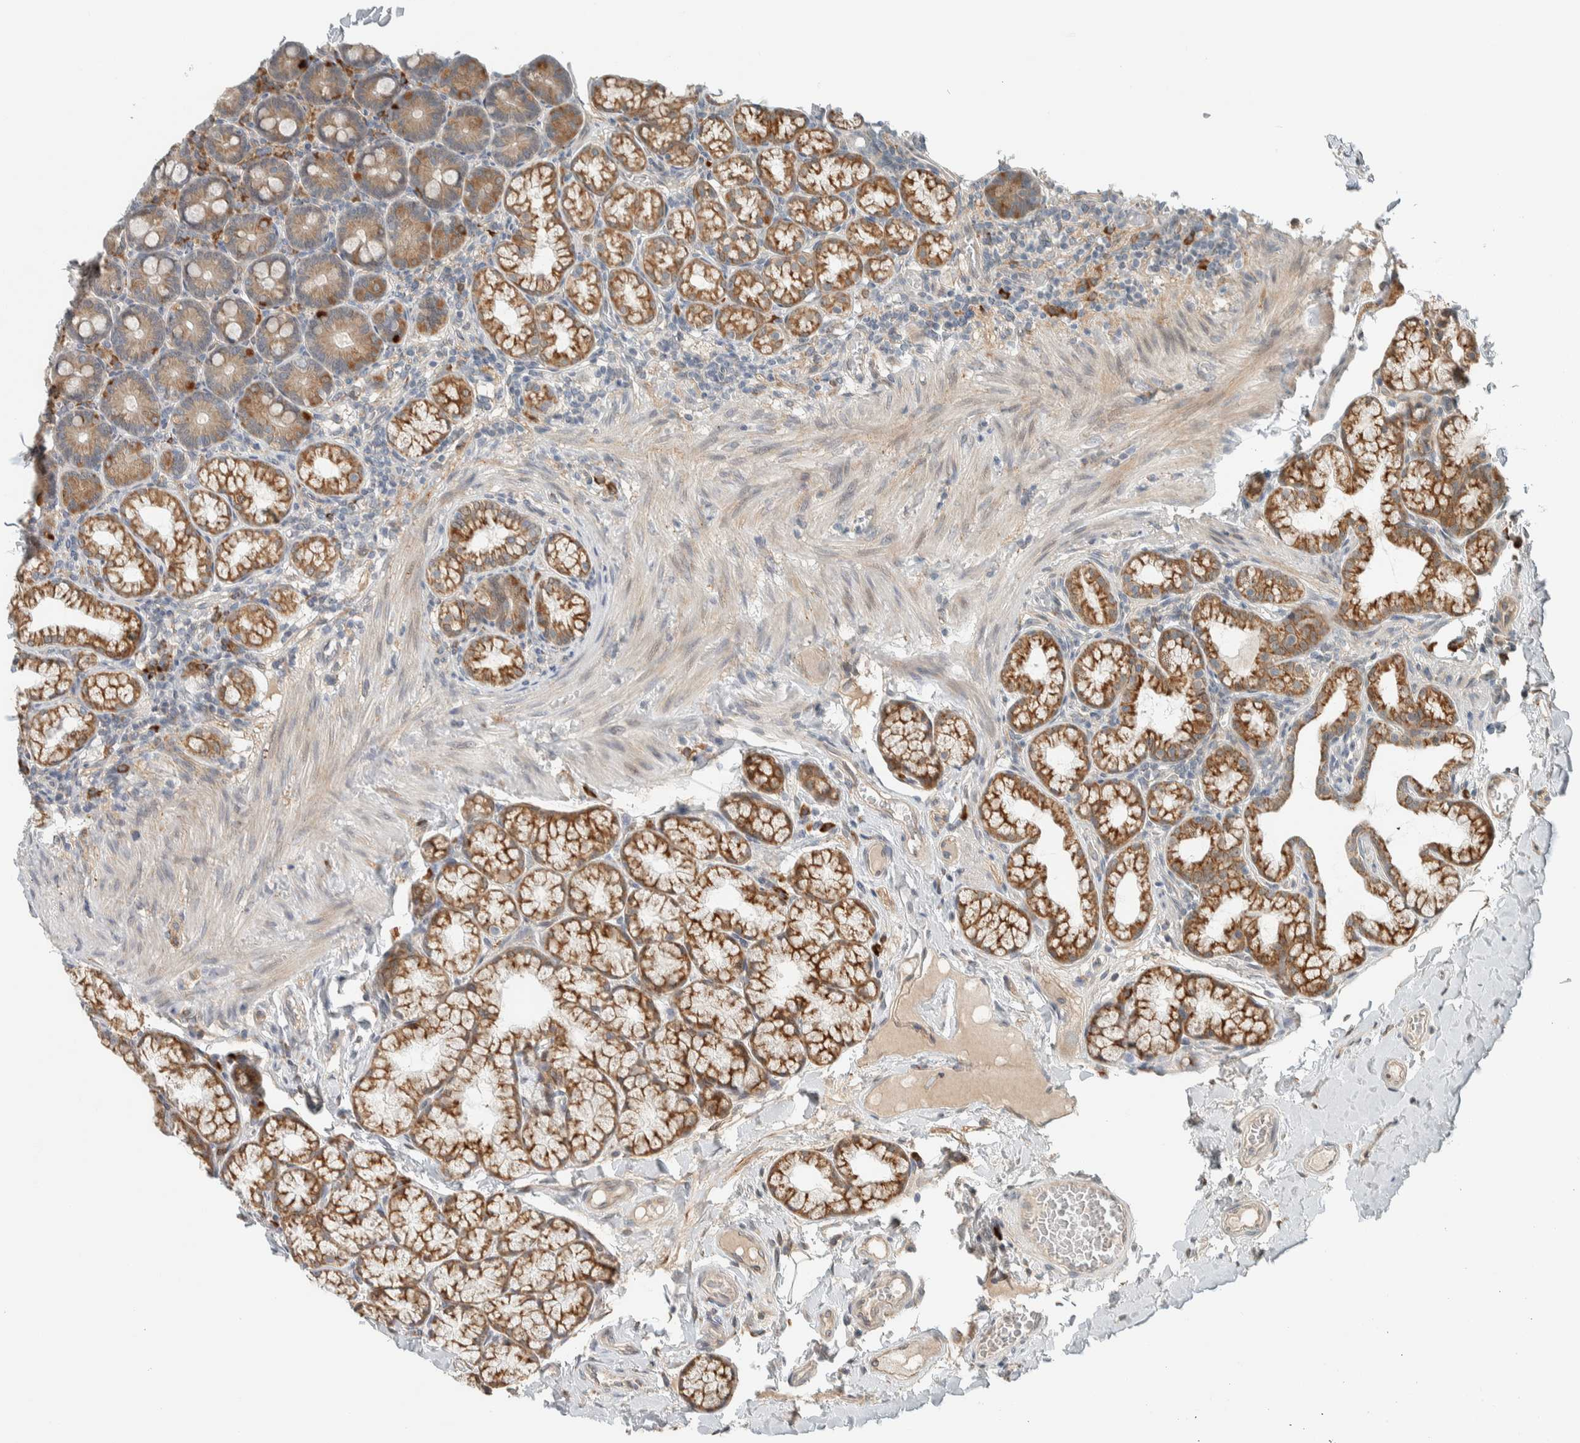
{"staining": {"intensity": "moderate", "quantity": ">75%", "location": "cytoplasmic/membranous"}, "tissue": "duodenum", "cell_type": "Glandular cells", "image_type": "normal", "snomed": [{"axis": "morphology", "description": "Normal tissue, NOS"}, {"axis": "topography", "description": "Duodenum"}], "caption": "Immunohistochemistry (IHC) image of unremarkable human duodenum stained for a protein (brown), which shows medium levels of moderate cytoplasmic/membranous positivity in about >75% of glandular cells.", "gene": "CTBP2", "patient": {"sex": "male", "age": 50}}